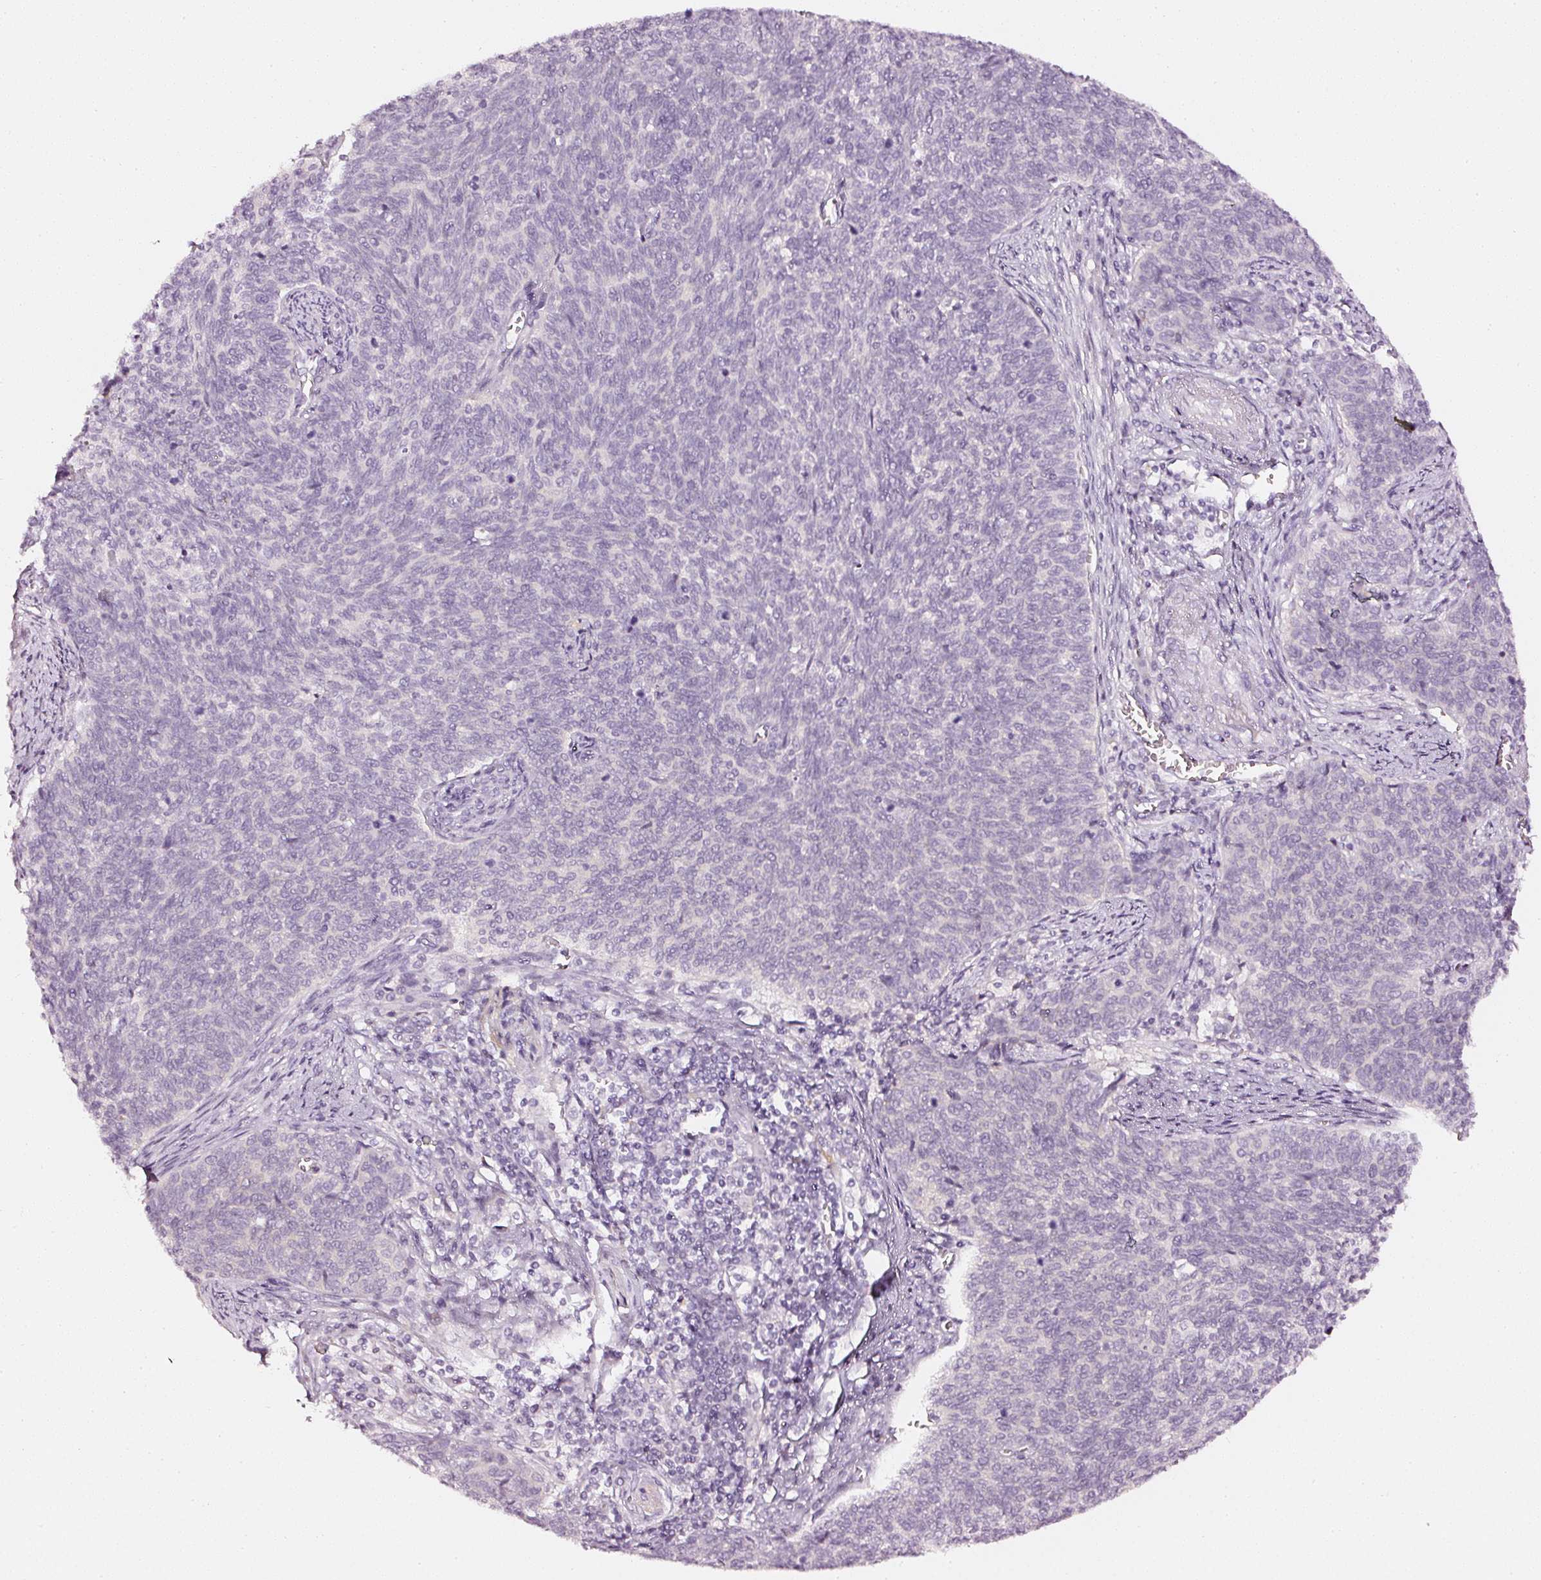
{"staining": {"intensity": "negative", "quantity": "none", "location": "none"}, "tissue": "cervical cancer", "cell_type": "Tumor cells", "image_type": "cancer", "snomed": [{"axis": "morphology", "description": "Squamous cell carcinoma, NOS"}, {"axis": "topography", "description": "Cervix"}], "caption": "Human squamous cell carcinoma (cervical) stained for a protein using immunohistochemistry (IHC) displays no positivity in tumor cells.", "gene": "CNP", "patient": {"sex": "female", "age": 39}}